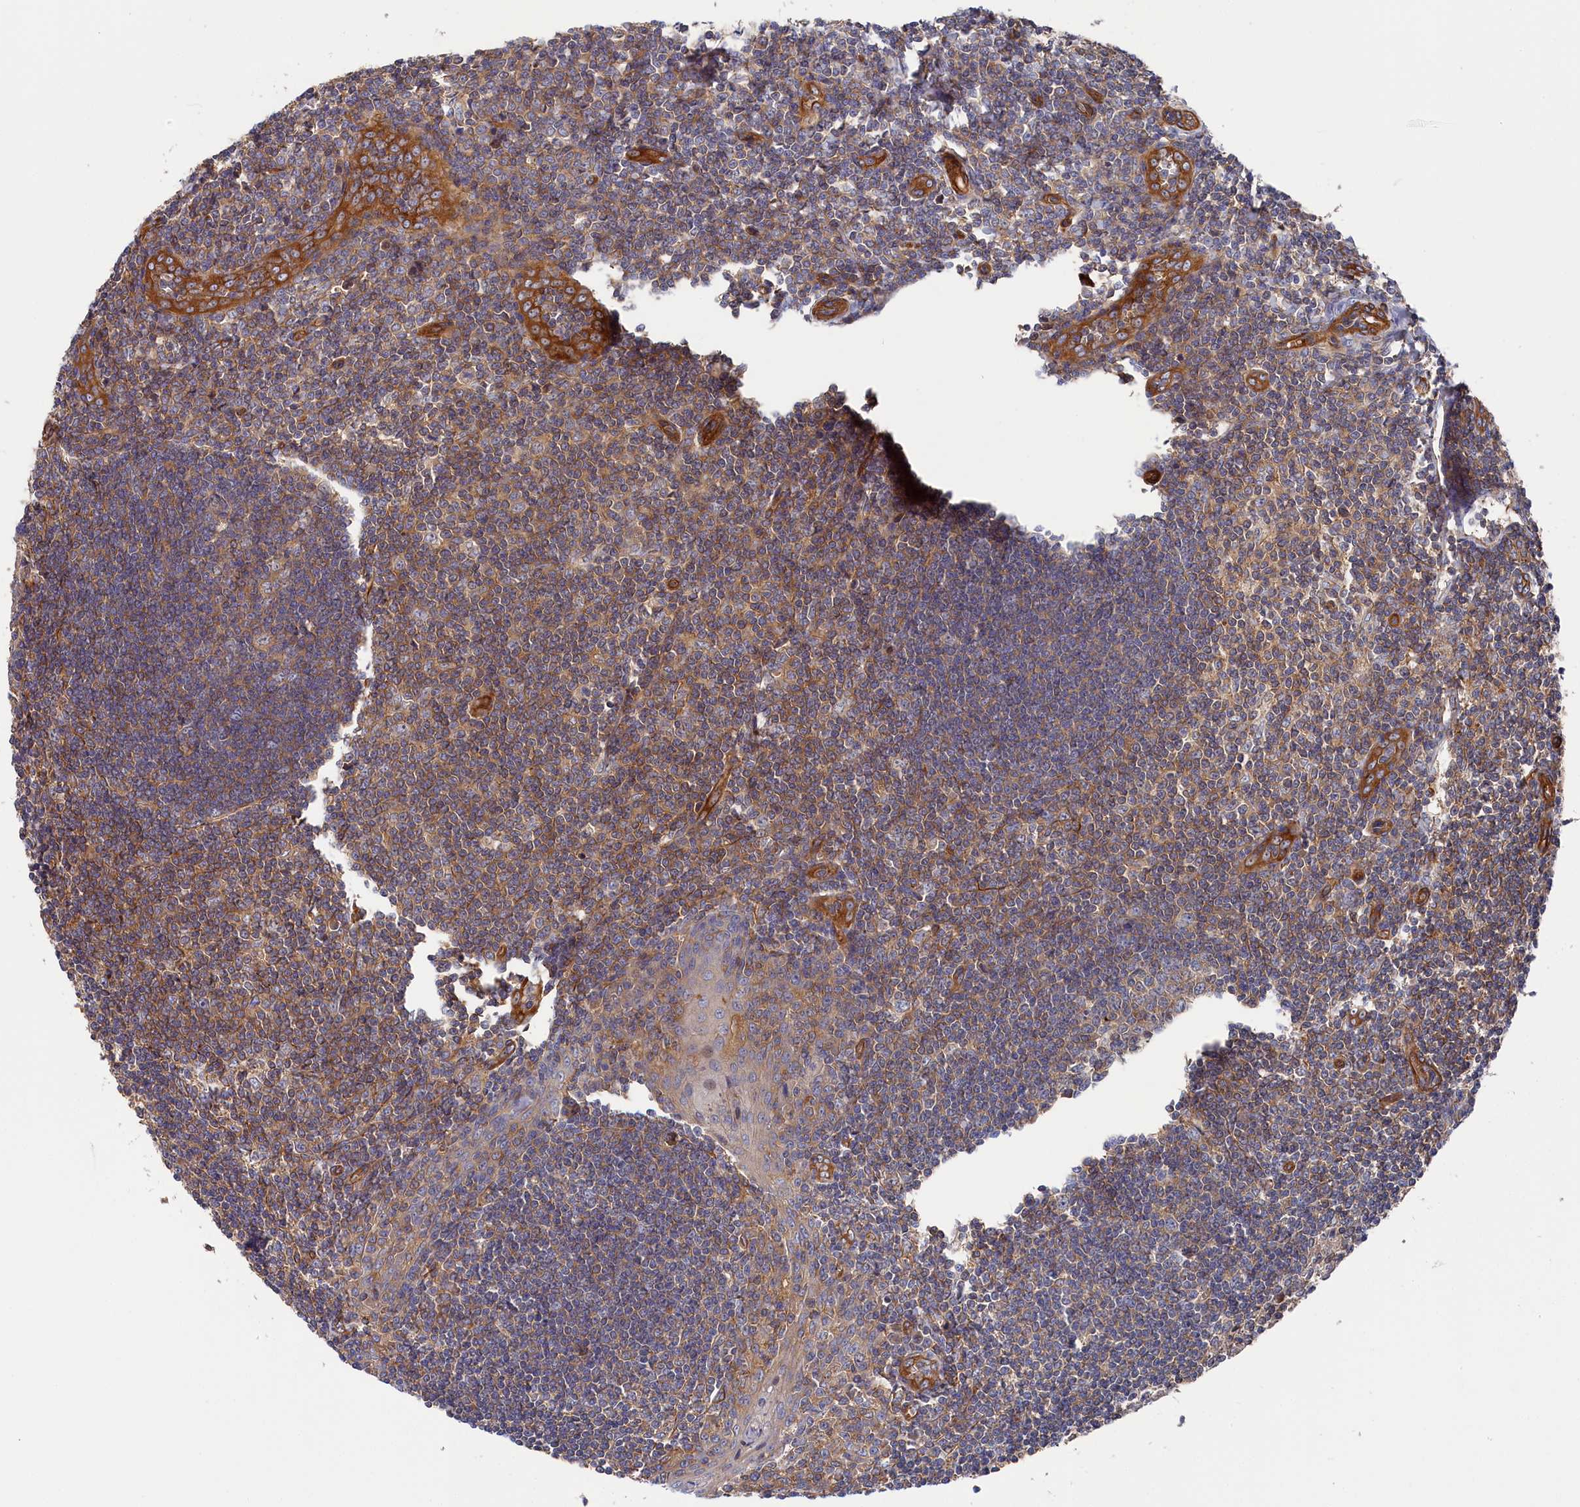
{"staining": {"intensity": "moderate", "quantity": "25%-75%", "location": "cytoplasmic/membranous"}, "tissue": "tonsil", "cell_type": "Germinal center cells", "image_type": "normal", "snomed": [{"axis": "morphology", "description": "Normal tissue, NOS"}, {"axis": "topography", "description": "Tonsil"}], "caption": "High-power microscopy captured an IHC histopathology image of benign tonsil, revealing moderate cytoplasmic/membranous staining in about 25%-75% of germinal center cells. The staining was performed using DAB, with brown indicating positive protein expression. Nuclei are stained blue with hematoxylin.", "gene": "LDHD", "patient": {"sex": "male", "age": 27}}